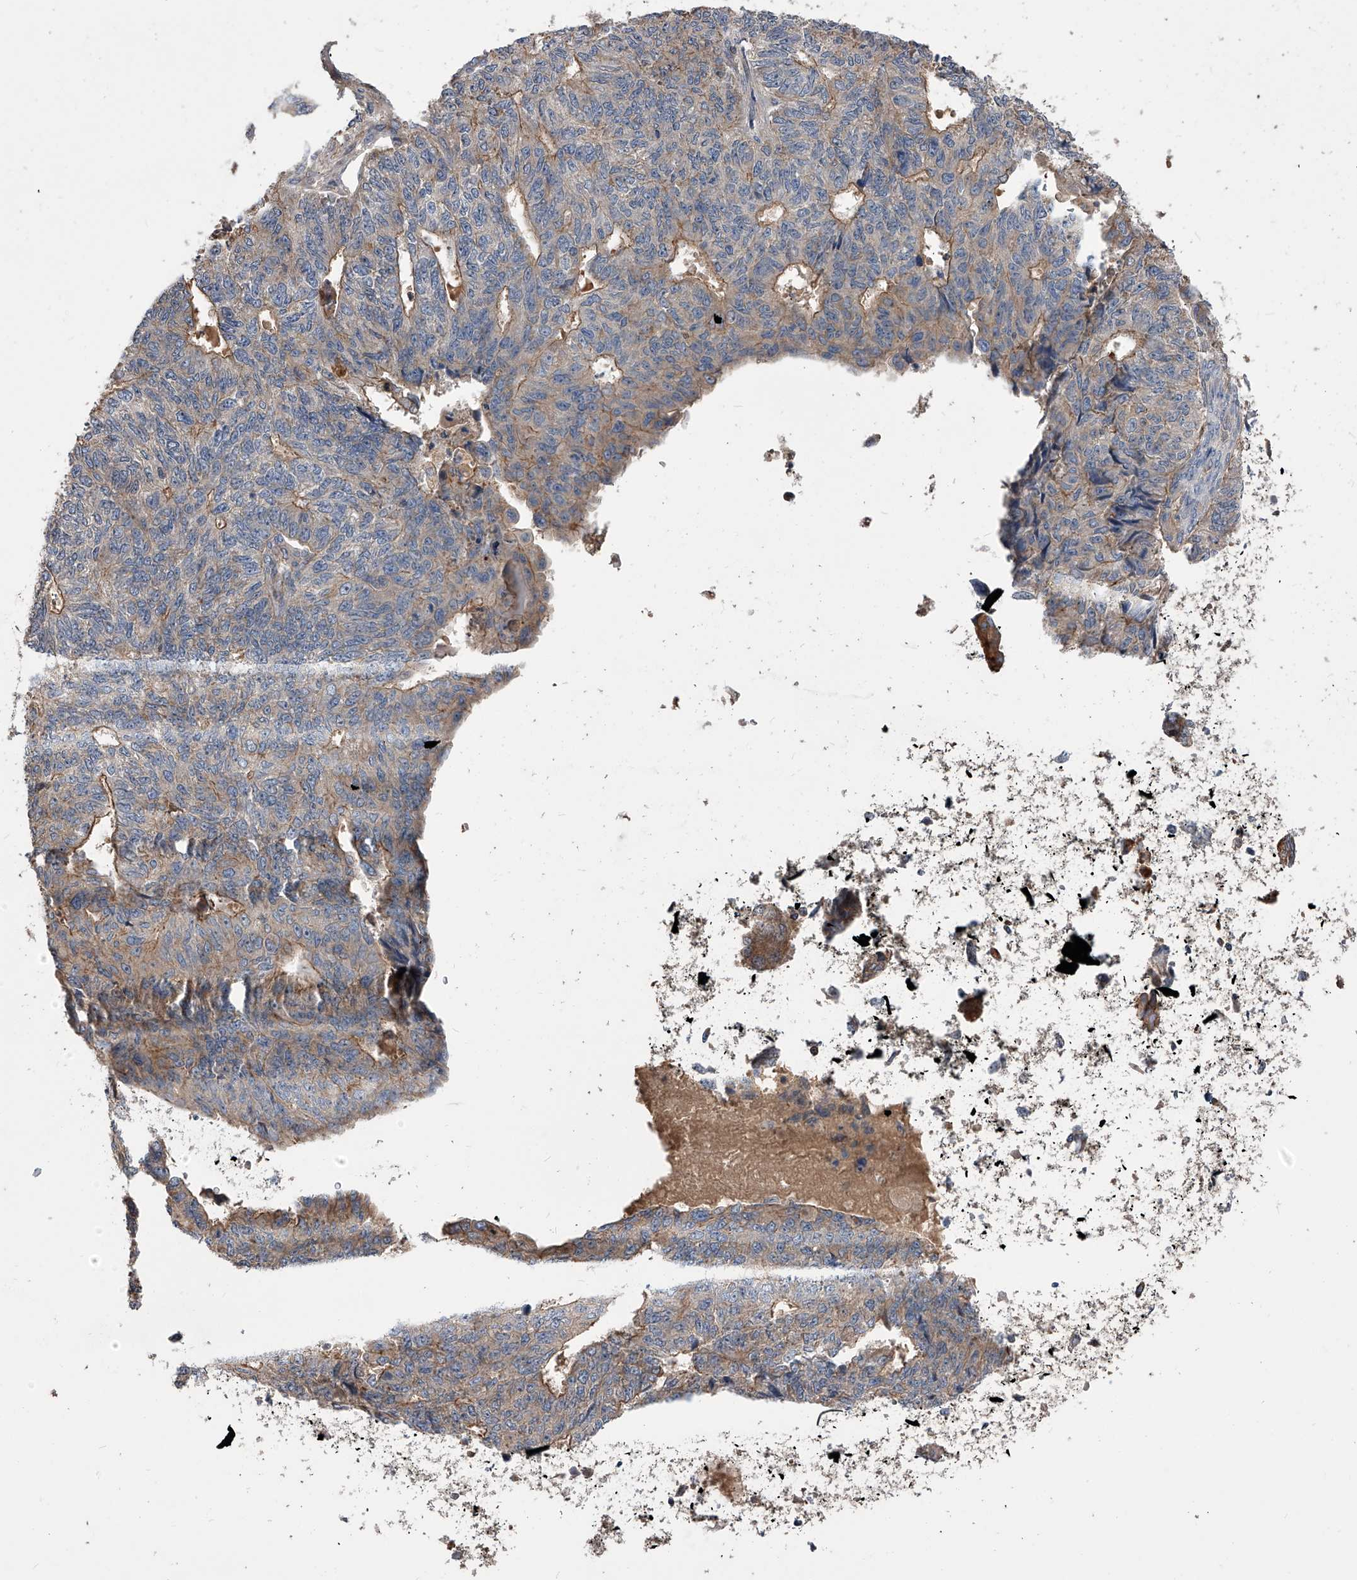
{"staining": {"intensity": "moderate", "quantity": "<25%", "location": "cytoplasmic/membranous"}, "tissue": "endometrial cancer", "cell_type": "Tumor cells", "image_type": "cancer", "snomed": [{"axis": "morphology", "description": "Adenocarcinoma, NOS"}, {"axis": "topography", "description": "Endometrium"}], "caption": "This is an image of immunohistochemistry (IHC) staining of adenocarcinoma (endometrial), which shows moderate expression in the cytoplasmic/membranous of tumor cells.", "gene": "CUL7", "patient": {"sex": "female", "age": 32}}